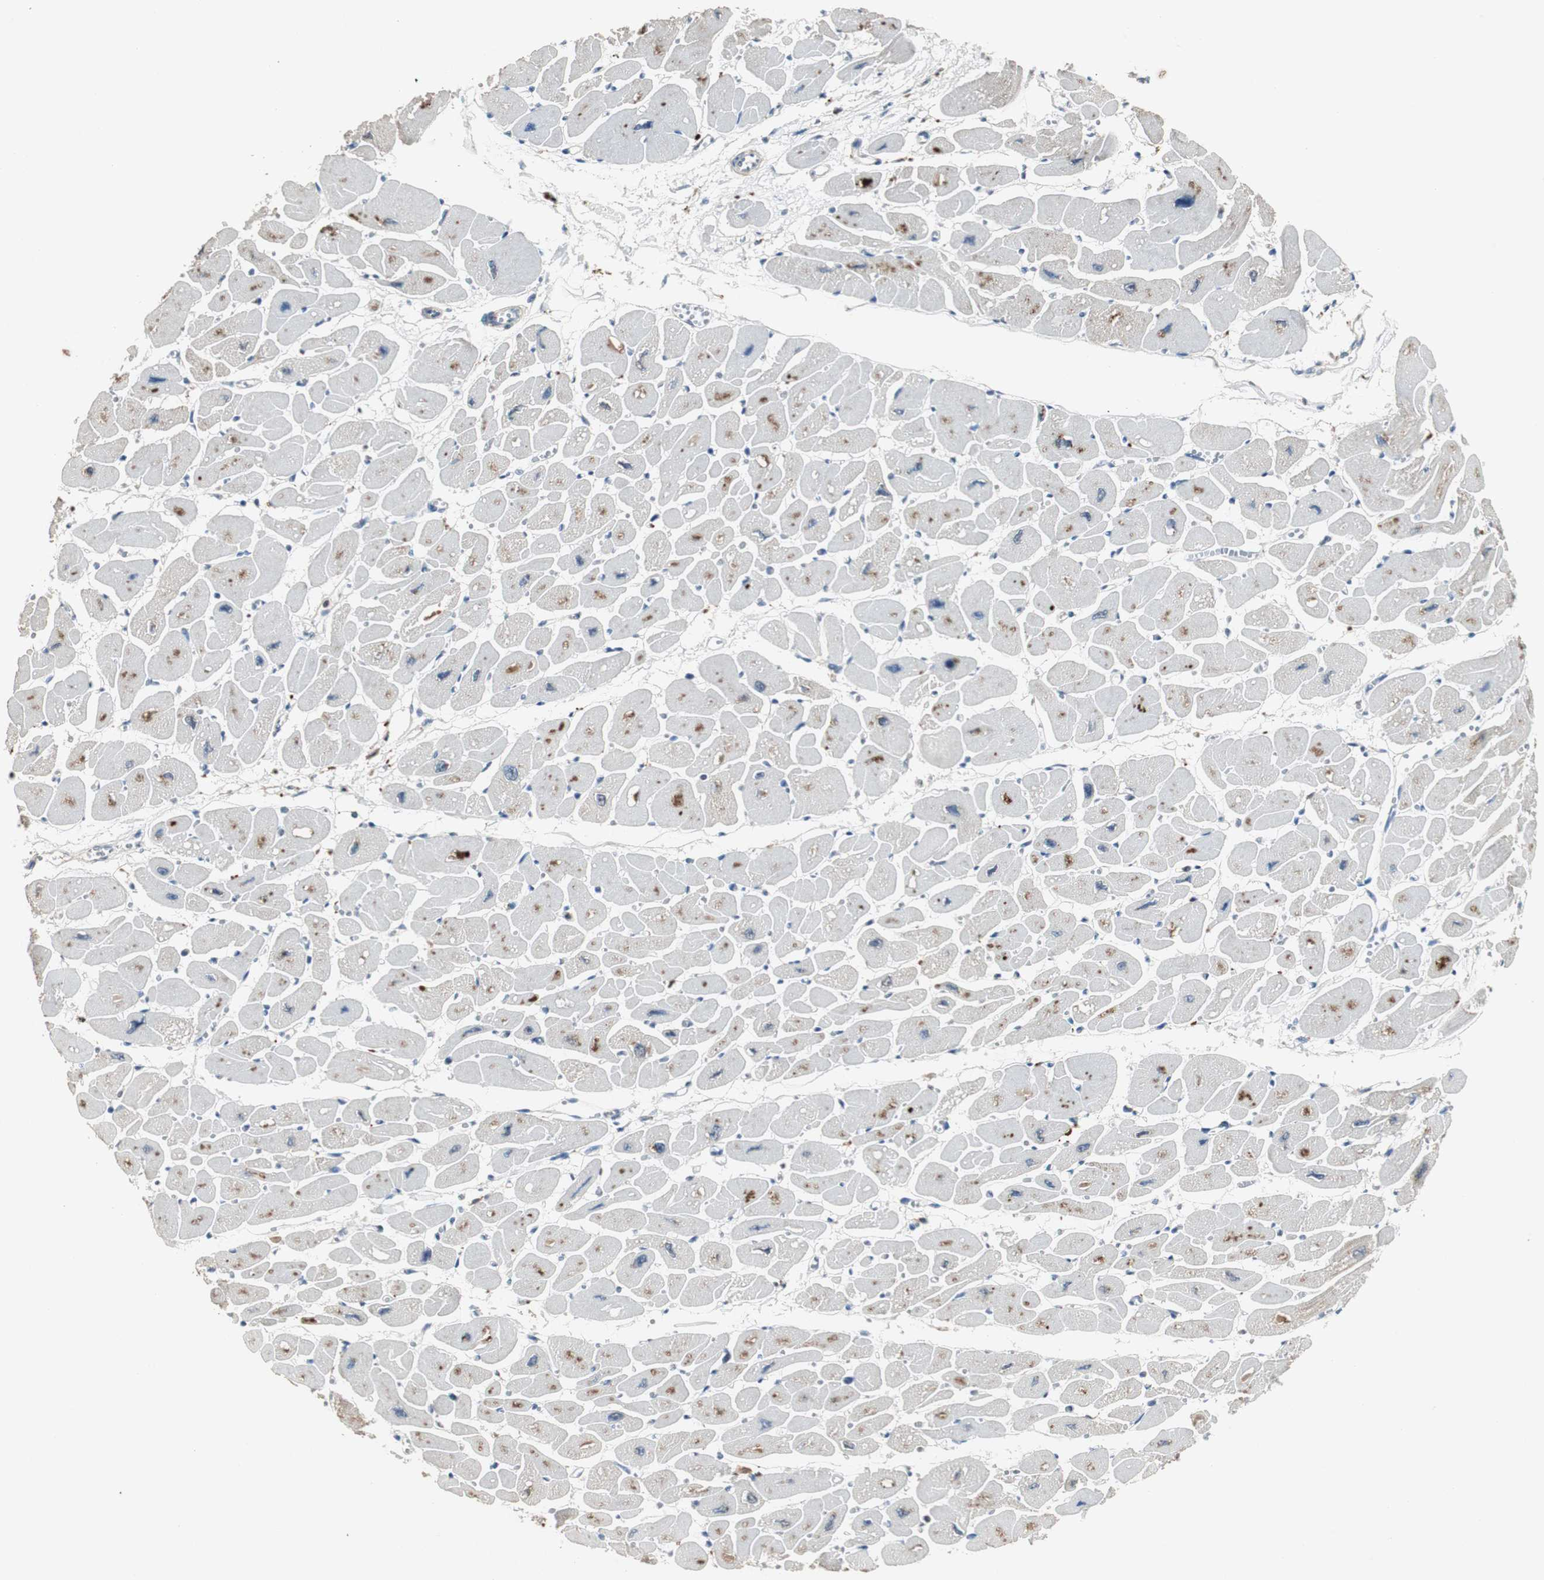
{"staining": {"intensity": "moderate", "quantity": "25%-75%", "location": "nuclear"}, "tissue": "heart muscle", "cell_type": "Cardiomyocytes", "image_type": "normal", "snomed": [{"axis": "morphology", "description": "Normal tissue, NOS"}, {"axis": "topography", "description": "Heart"}], "caption": "Approximately 25%-75% of cardiomyocytes in benign human heart muscle display moderate nuclear protein expression as visualized by brown immunohistochemical staining.", "gene": "FEN1", "patient": {"sex": "female", "age": 54}}